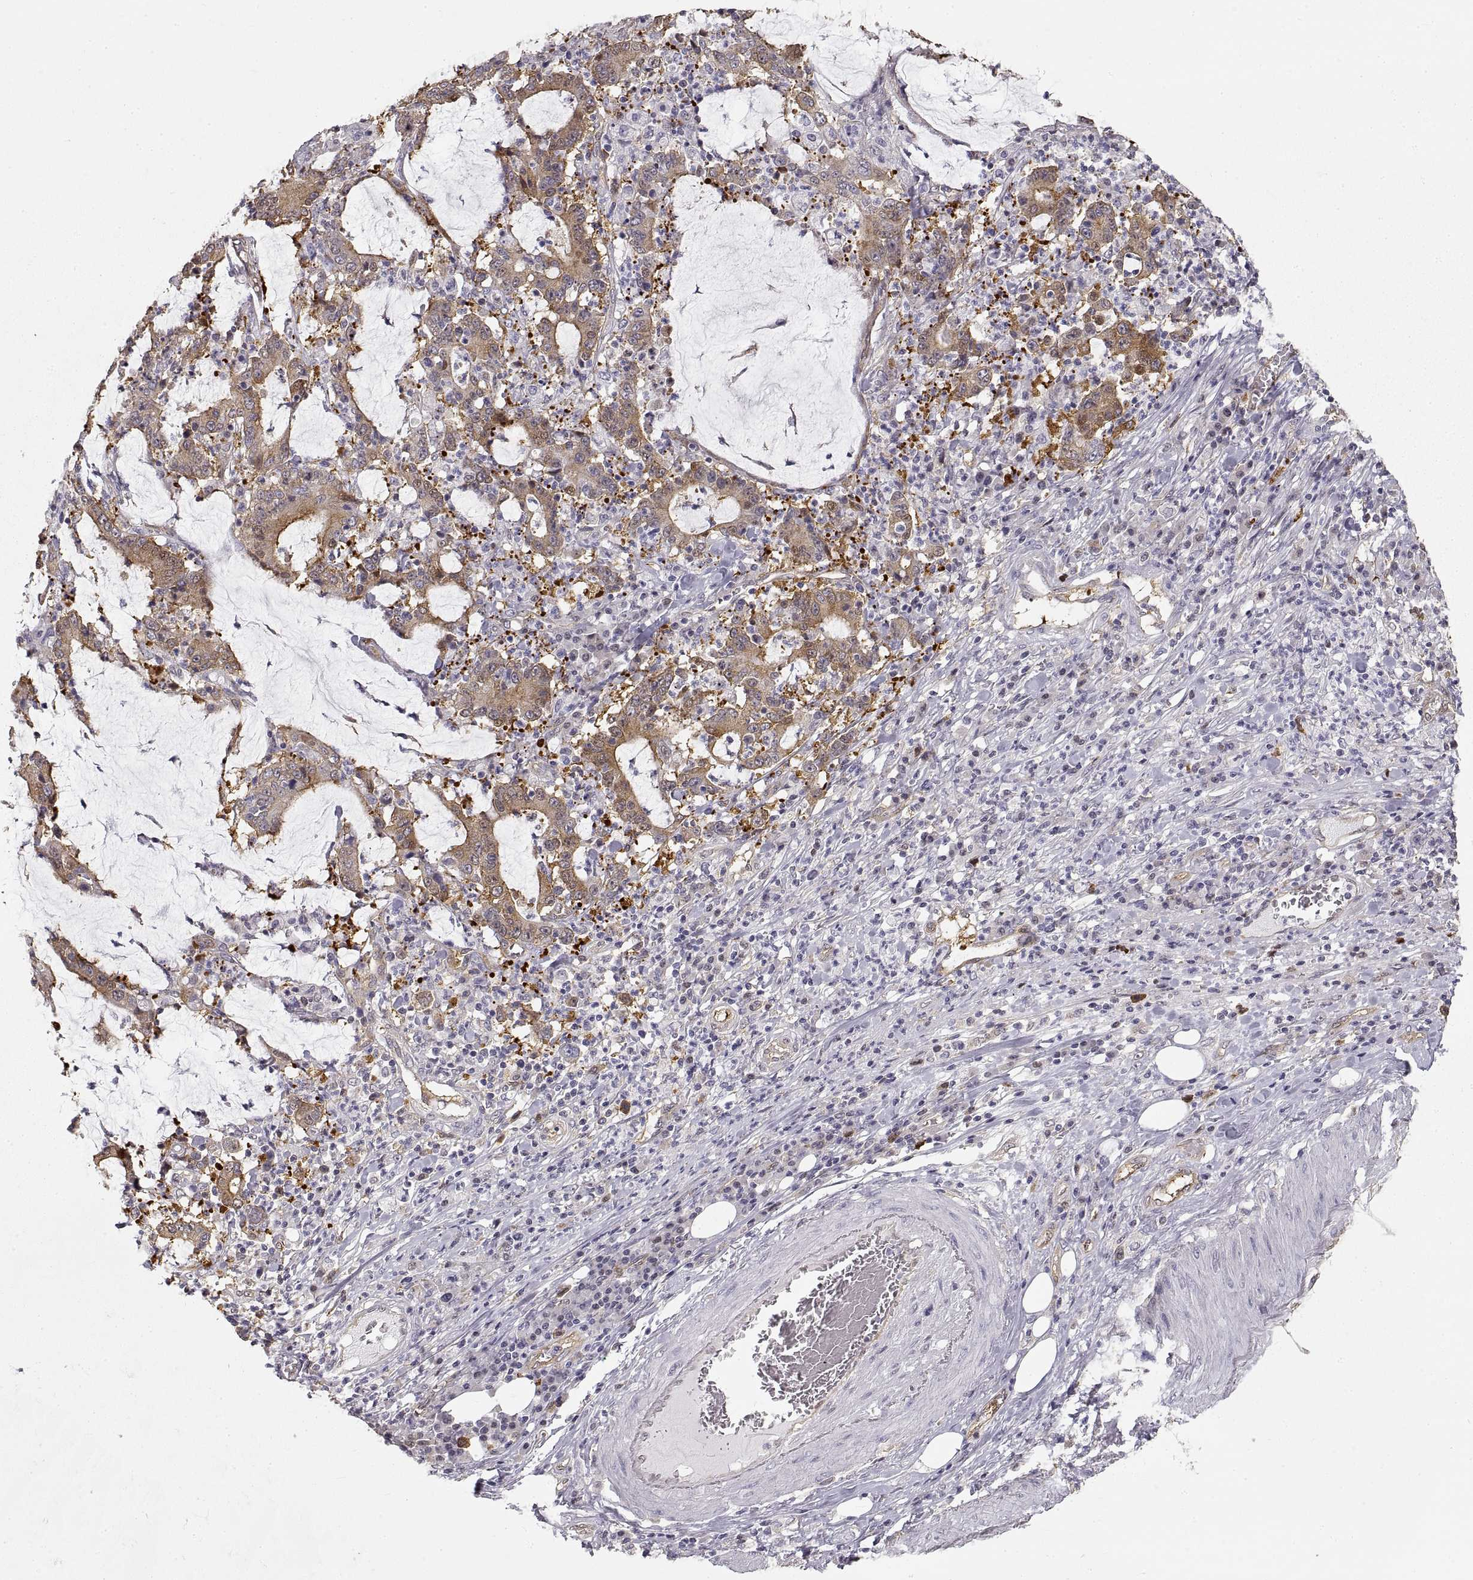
{"staining": {"intensity": "moderate", "quantity": "25%-75%", "location": "cytoplasmic/membranous"}, "tissue": "stomach cancer", "cell_type": "Tumor cells", "image_type": "cancer", "snomed": [{"axis": "morphology", "description": "Adenocarcinoma, NOS"}, {"axis": "topography", "description": "Stomach, upper"}], "caption": "Moderate cytoplasmic/membranous protein expression is appreciated in about 25%-75% of tumor cells in stomach adenocarcinoma.", "gene": "HSP90AB1", "patient": {"sex": "male", "age": 68}}